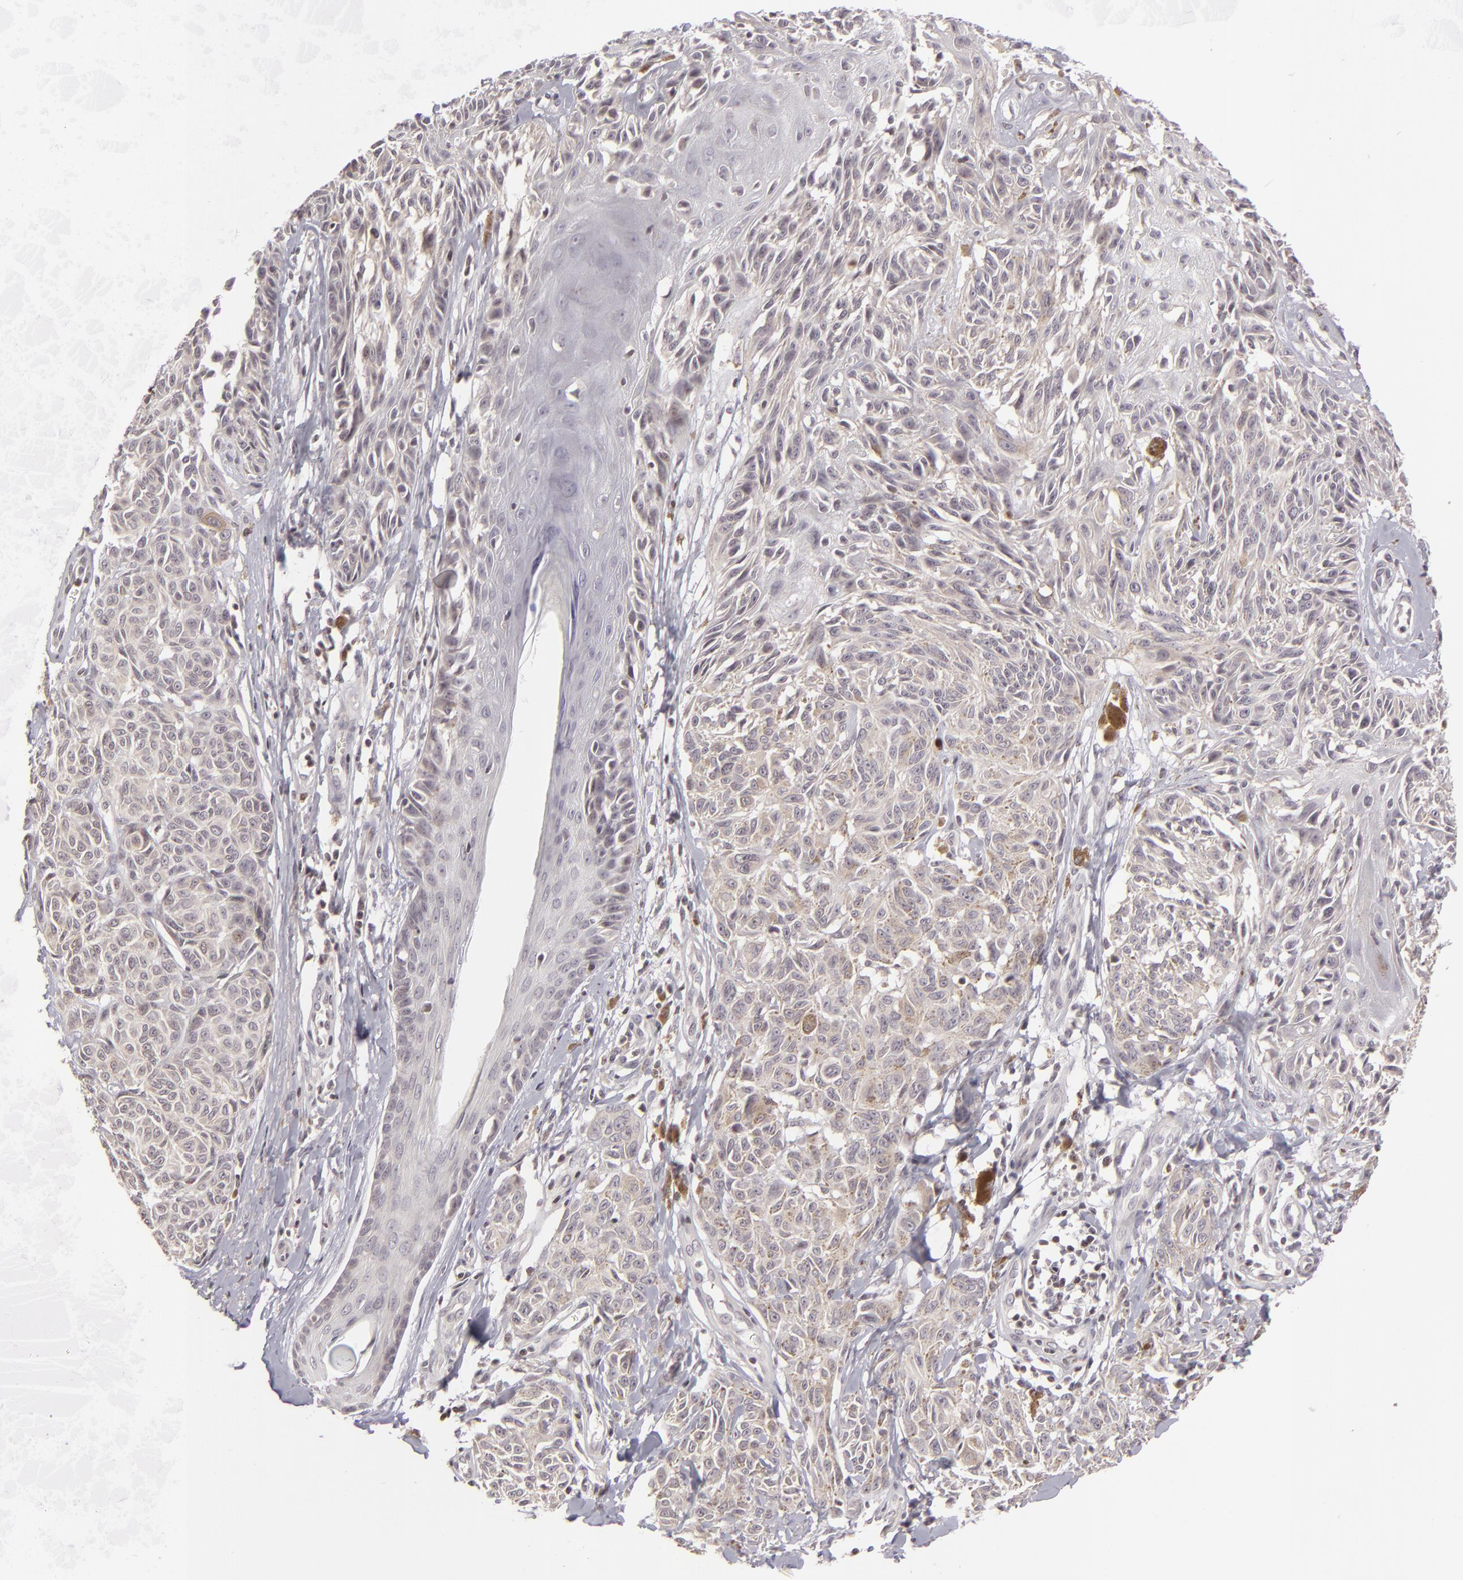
{"staining": {"intensity": "weak", "quantity": "25%-75%", "location": "nuclear"}, "tissue": "melanoma", "cell_type": "Tumor cells", "image_type": "cancer", "snomed": [{"axis": "morphology", "description": "Malignant melanoma, NOS"}, {"axis": "topography", "description": "Skin"}], "caption": "Protein analysis of melanoma tissue demonstrates weak nuclear staining in approximately 25%-75% of tumor cells. (DAB (3,3'-diaminobenzidine) = brown stain, brightfield microscopy at high magnification).", "gene": "AKAP6", "patient": {"sex": "female", "age": 77}}